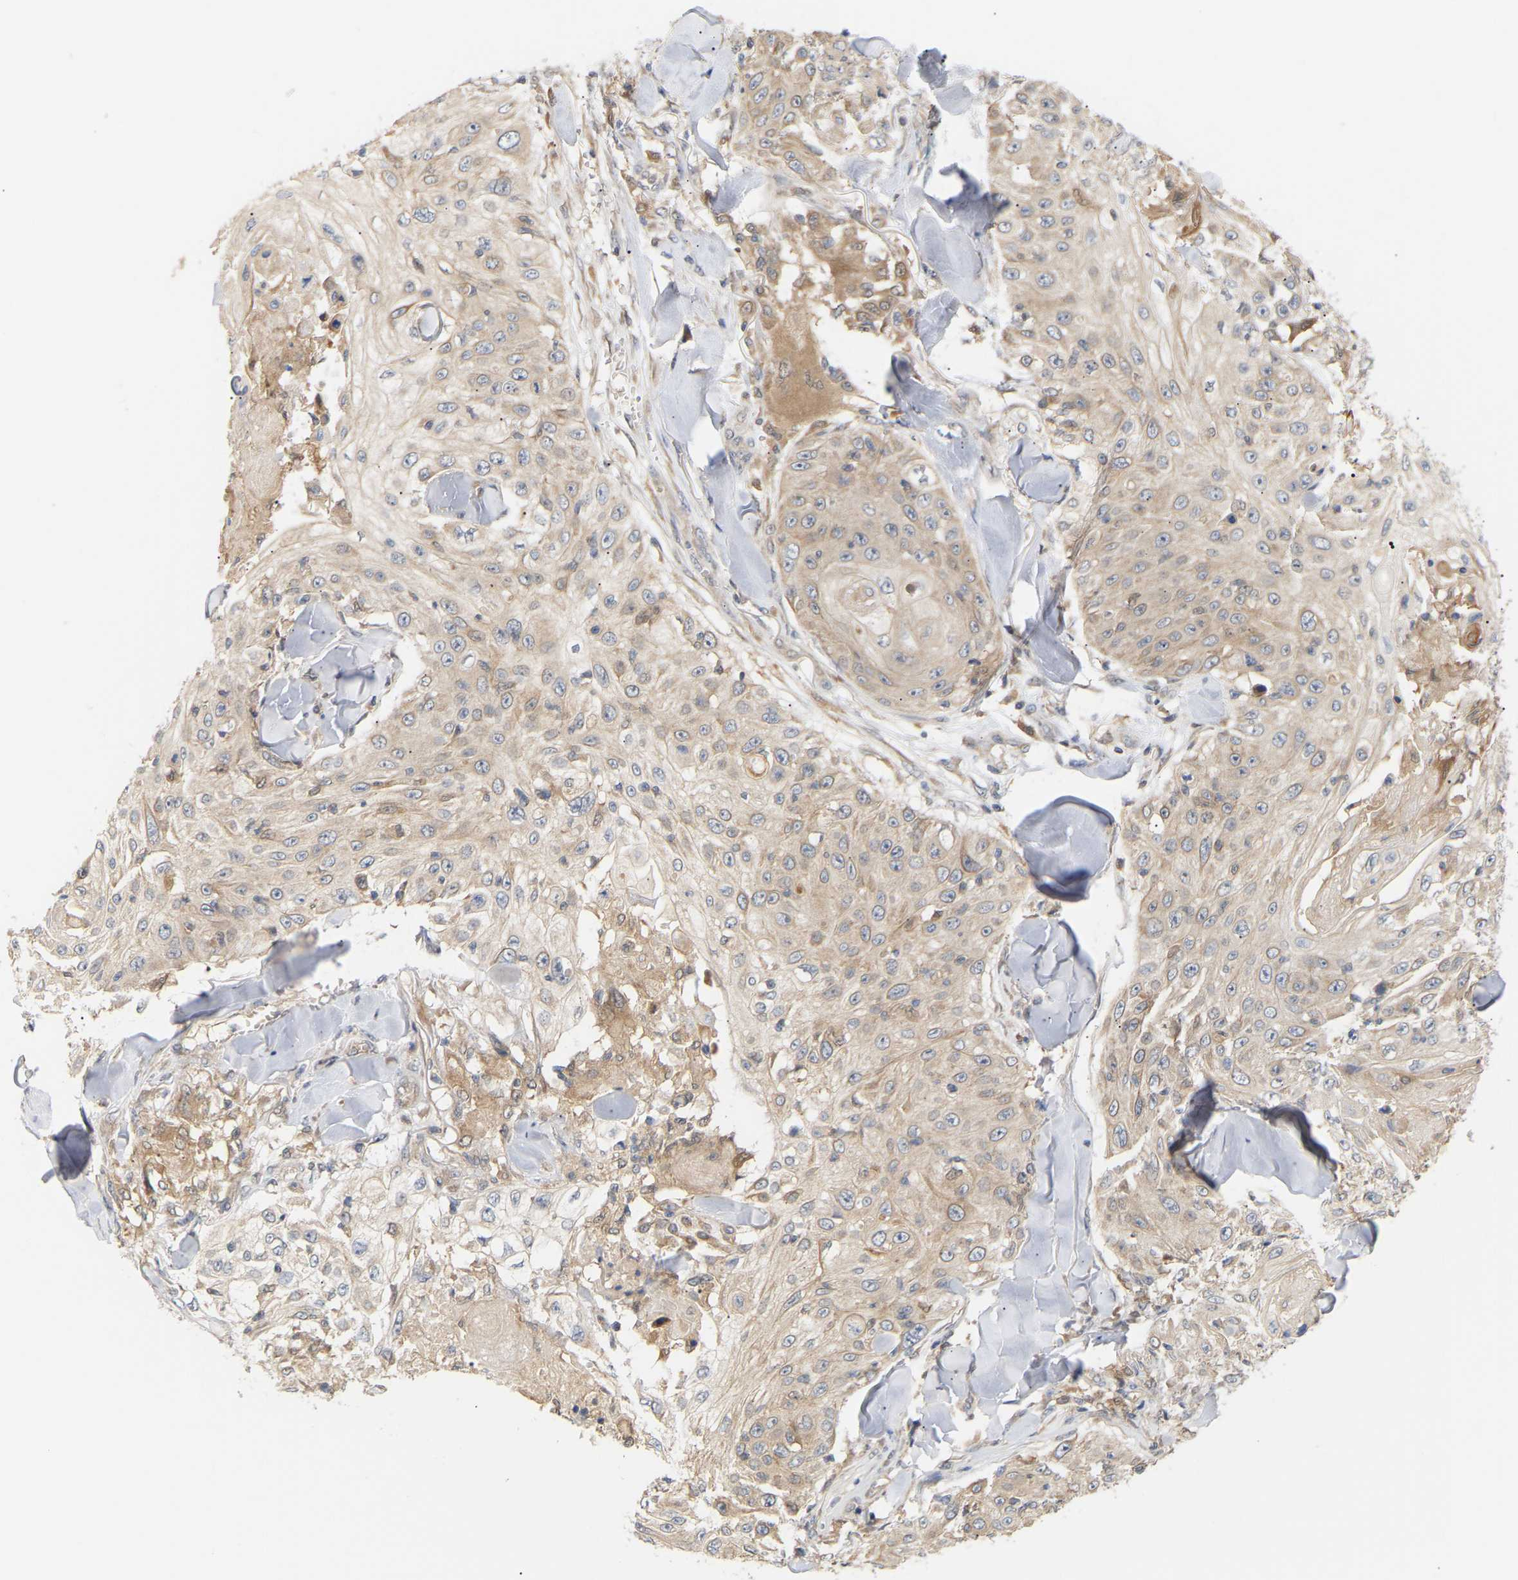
{"staining": {"intensity": "weak", "quantity": ">75%", "location": "cytoplasmic/membranous"}, "tissue": "skin cancer", "cell_type": "Tumor cells", "image_type": "cancer", "snomed": [{"axis": "morphology", "description": "Squamous cell carcinoma, NOS"}, {"axis": "topography", "description": "Skin"}], "caption": "Protein expression analysis of skin cancer (squamous cell carcinoma) displays weak cytoplasmic/membranous expression in about >75% of tumor cells.", "gene": "TPMT", "patient": {"sex": "male", "age": 86}}